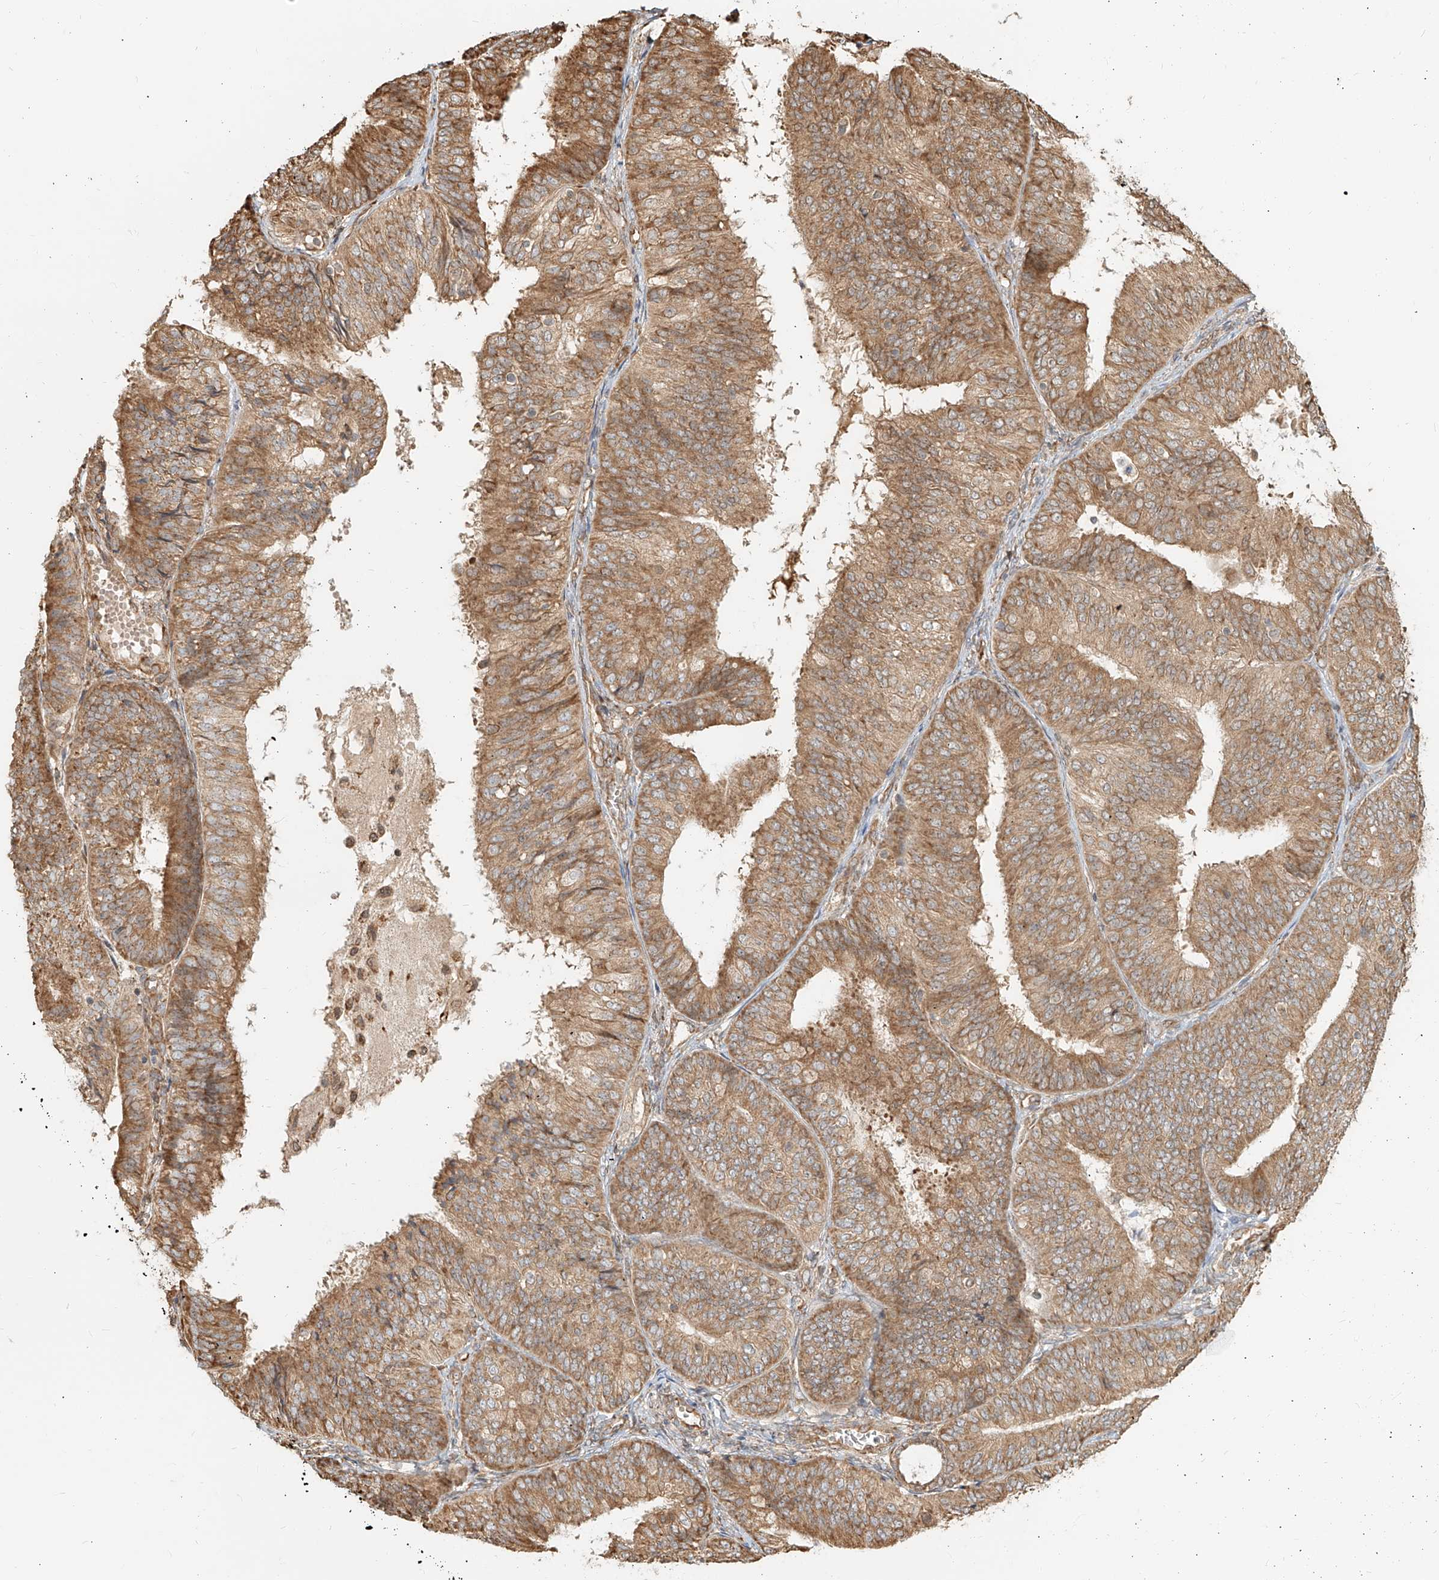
{"staining": {"intensity": "moderate", "quantity": ">75%", "location": "cytoplasmic/membranous"}, "tissue": "endometrial cancer", "cell_type": "Tumor cells", "image_type": "cancer", "snomed": [{"axis": "morphology", "description": "Adenocarcinoma, NOS"}, {"axis": "topography", "description": "Endometrium"}], "caption": "Moderate cytoplasmic/membranous expression is identified in approximately >75% of tumor cells in endometrial cancer.", "gene": "UBE2K", "patient": {"sex": "female", "age": 58}}